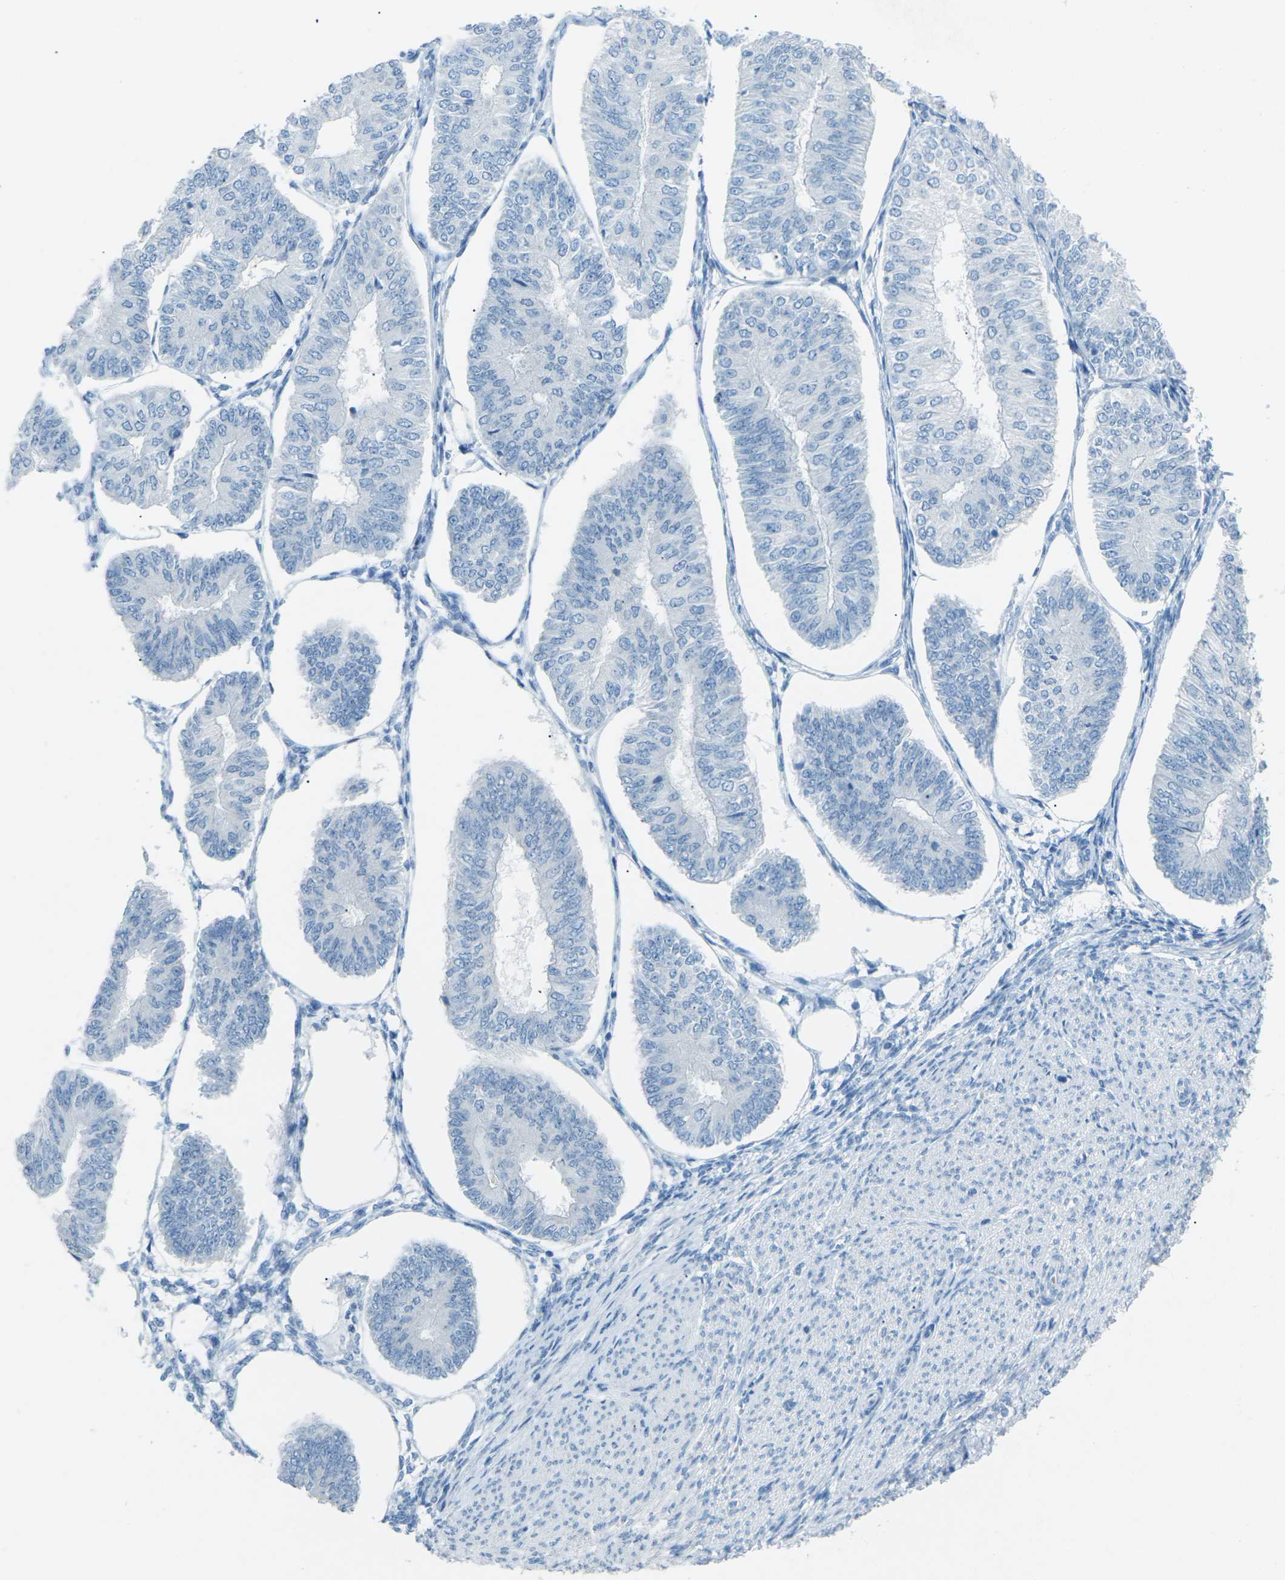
{"staining": {"intensity": "negative", "quantity": "none", "location": "none"}, "tissue": "endometrial cancer", "cell_type": "Tumor cells", "image_type": "cancer", "snomed": [{"axis": "morphology", "description": "Adenocarcinoma, NOS"}, {"axis": "topography", "description": "Endometrium"}], "caption": "Tumor cells are negative for brown protein staining in adenocarcinoma (endometrial). The staining is performed using DAB (3,3'-diaminobenzidine) brown chromogen with nuclei counter-stained in using hematoxylin.", "gene": "CDH16", "patient": {"sex": "female", "age": 58}}